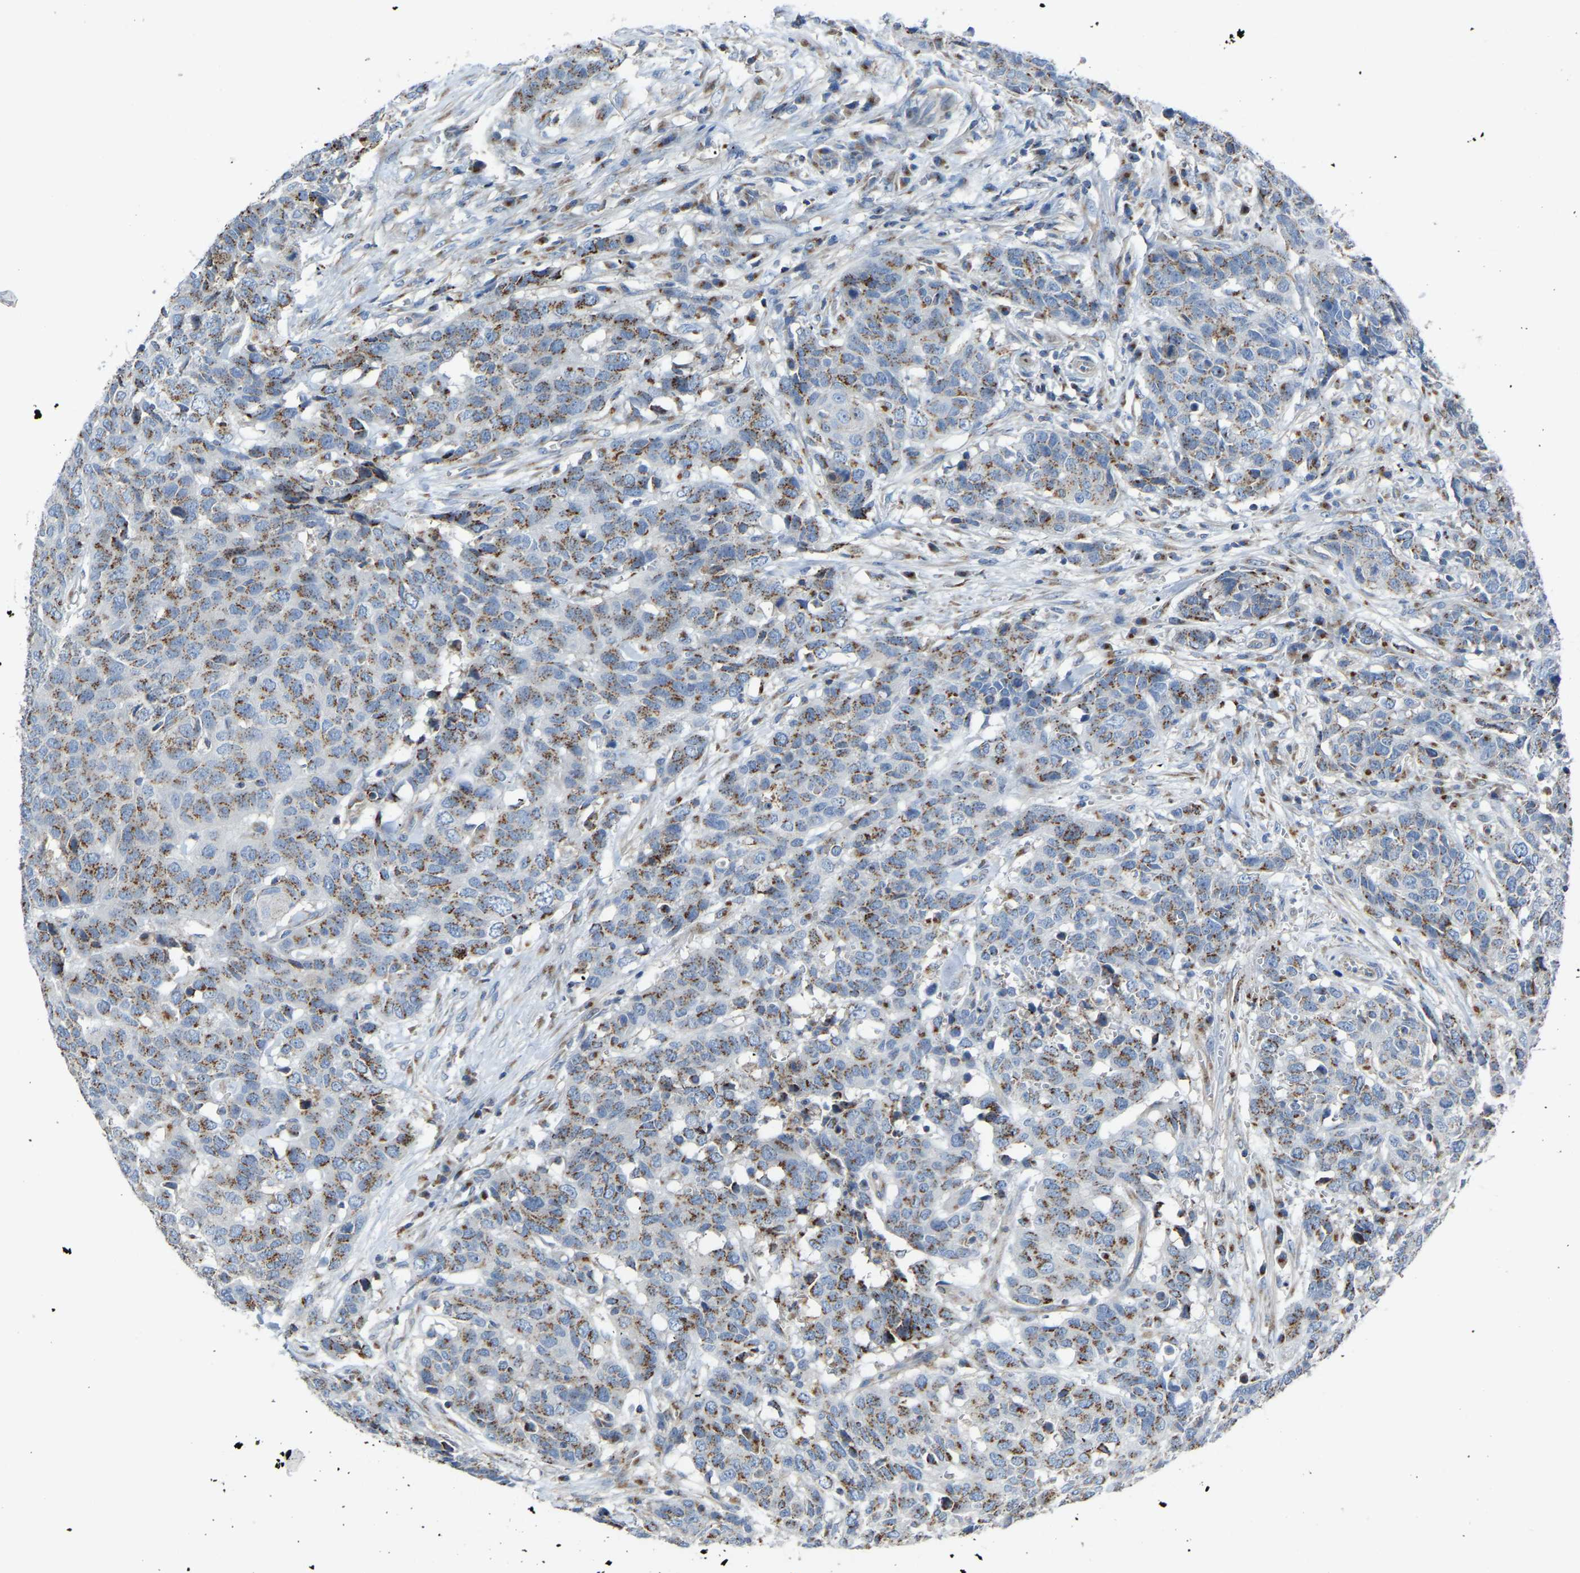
{"staining": {"intensity": "moderate", "quantity": ">75%", "location": "cytoplasmic/membranous"}, "tissue": "head and neck cancer", "cell_type": "Tumor cells", "image_type": "cancer", "snomed": [{"axis": "morphology", "description": "Squamous cell carcinoma, NOS"}, {"axis": "topography", "description": "Head-Neck"}], "caption": "Head and neck cancer (squamous cell carcinoma) stained with immunohistochemistry (IHC) displays moderate cytoplasmic/membranous positivity in approximately >75% of tumor cells.", "gene": "CANT1", "patient": {"sex": "male", "age": 66}}